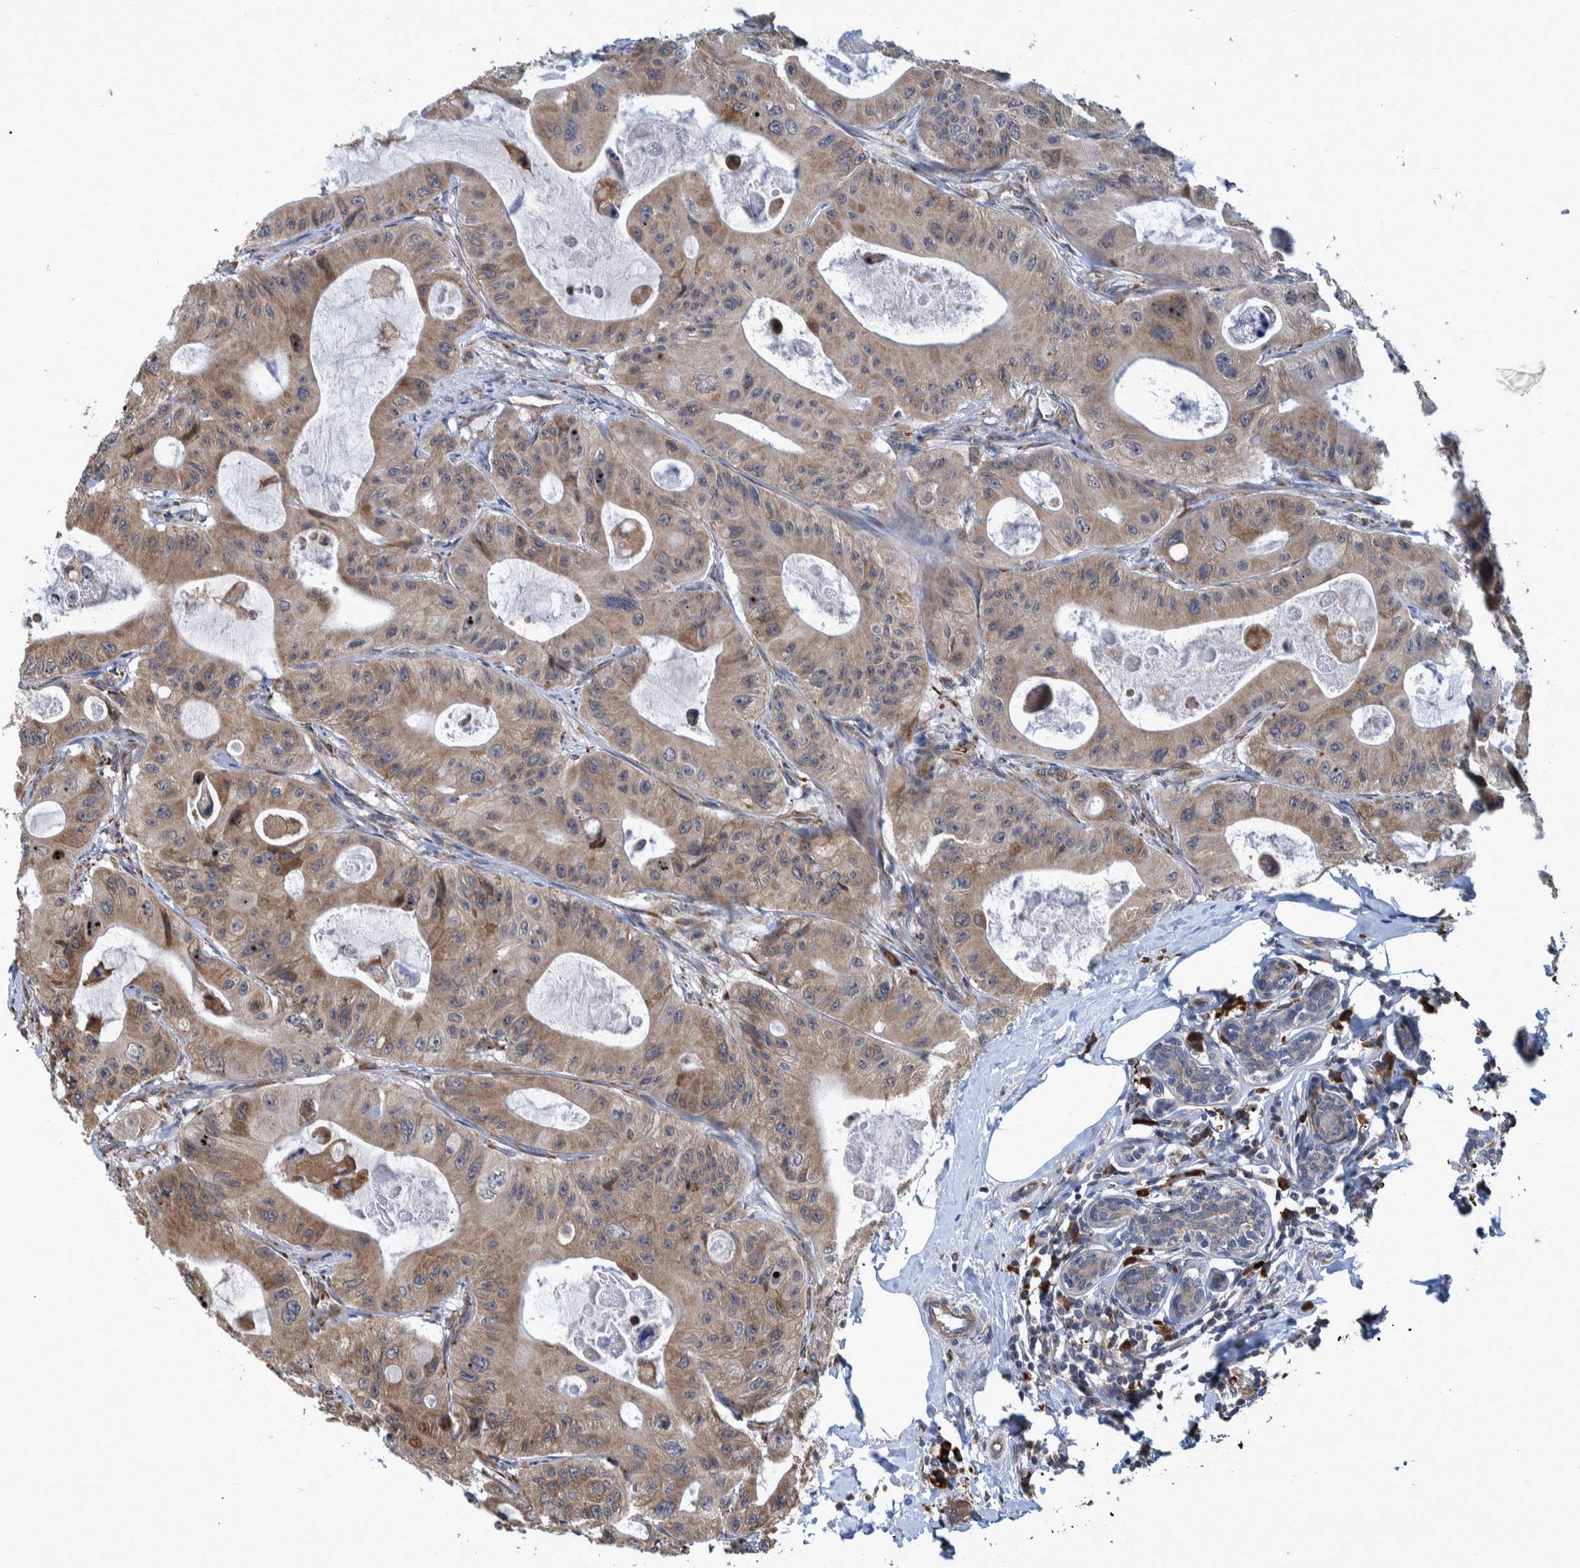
{"staining": {"intensity": "moderate", "quantity": ">75%", "location": "cytoplasmic/membranous"}, "tissue": "colorectal cancer", "cell_type": "Tumor cells", "image_type": "cancer", "snomed": [{"axis": "morphology", "description": "Adenocarcinoma, NOS"}, {"axis": "topography", "description": "Colon"}], "caption": "Immunohistochemistry (IHC) micrograph of neoplastic tissue: human adenocarcinoma (colorectal) stained using immunohistochemistry (IHC) exhibits medium levels of moderate protein expression localized specifically in the cytoplasmic/membranous of tumor cells, appearing as a cytoplasmic/membranous brown color.", "gene": "SPAG5", "patient": {"sex": "female", "age": 46}}